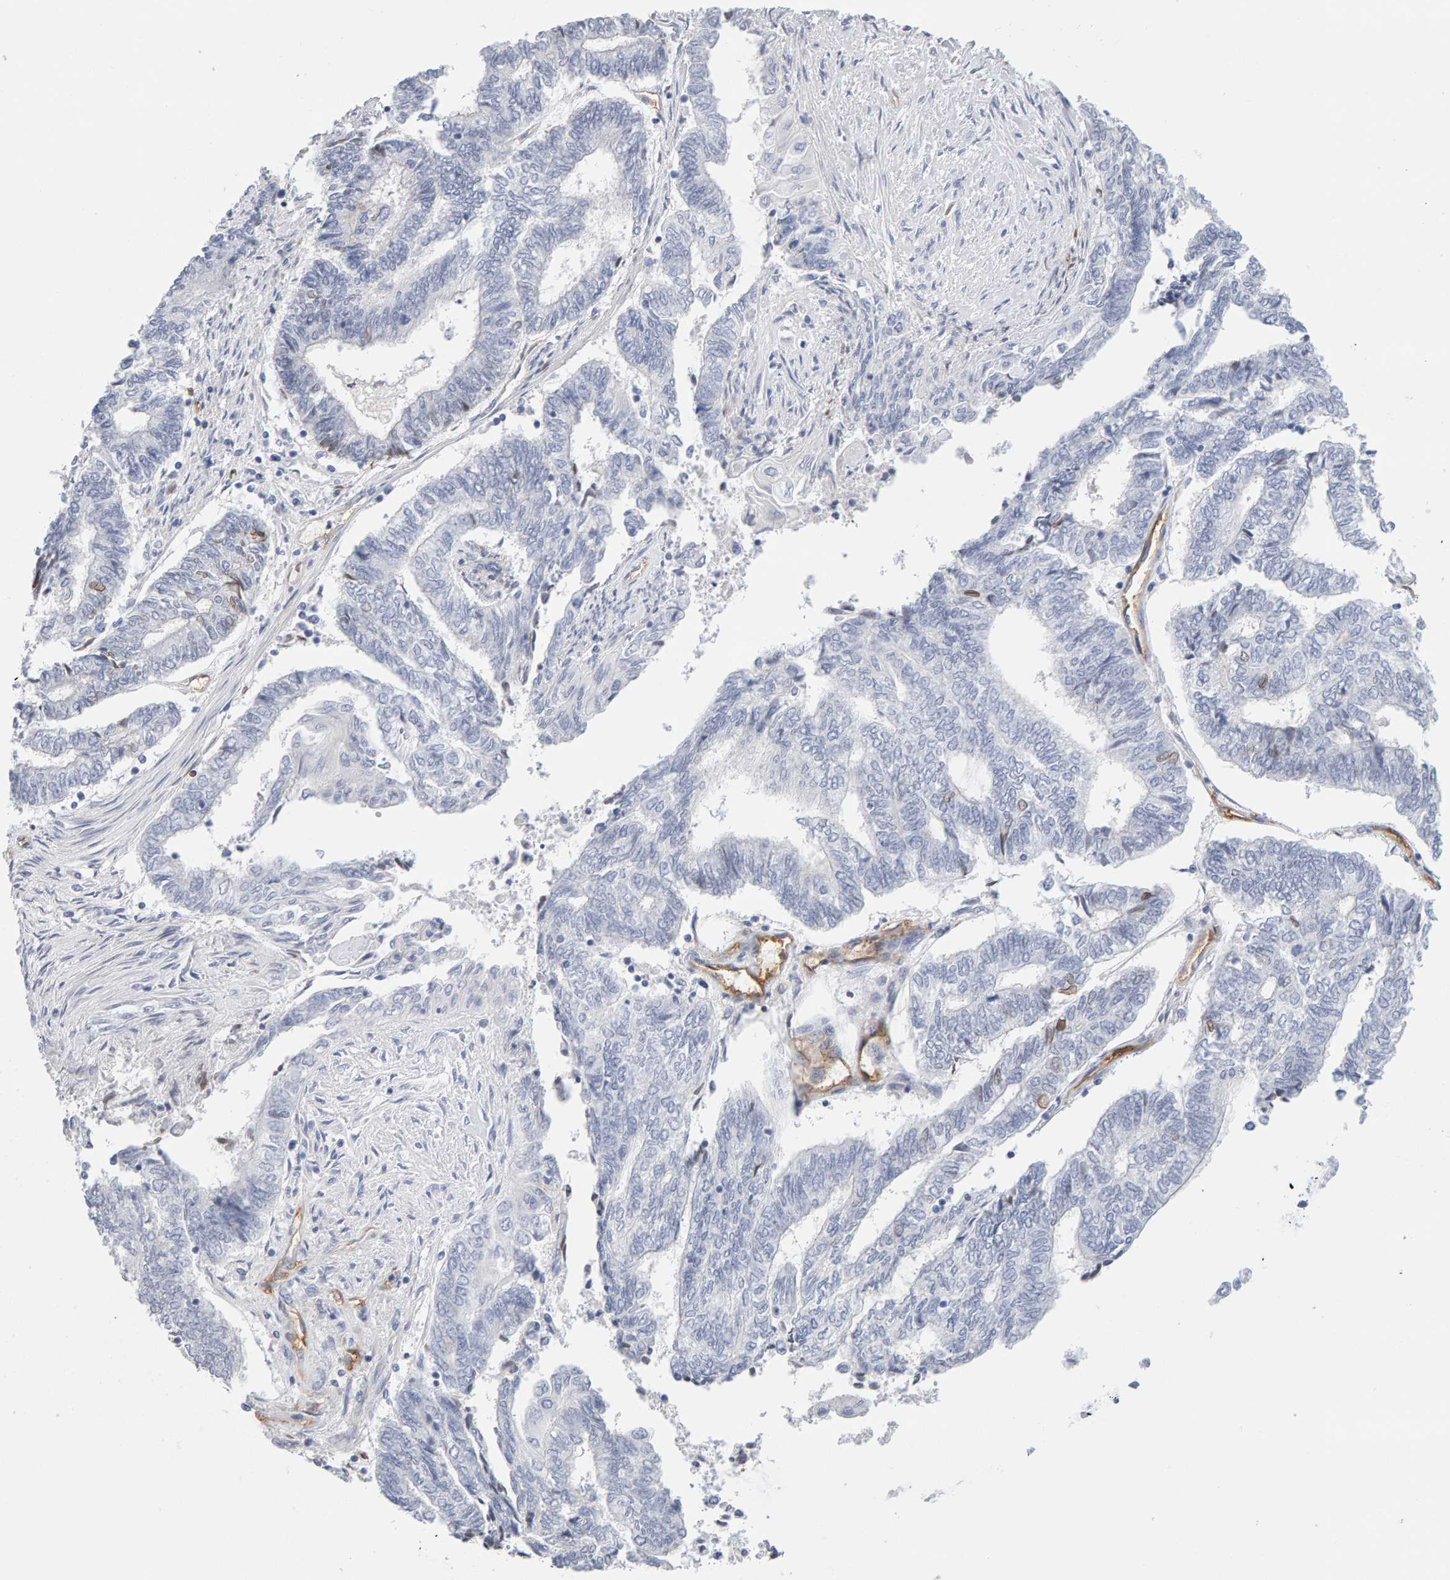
{"staining": {"intensity": "negative", "quantity": "none", "location": "none"}, "tissue": "endometrial cancer", "cell_type": "Tumor cells", "image_type": "cancer", "snomed": [{"axis": "morphology", "description": "Adenocarcinoma, NOS"}, {"axis": "topography", "description": "Uterus"}, {"axis": "topography", "description": "Endometrium"}], "caption": "An image of adenocarcinoma (endometrial) stained for a protein exhibits no brown staining in tumor cells.", "gene": "METRNL", "patient": {"sex": "female", "age": 70}}